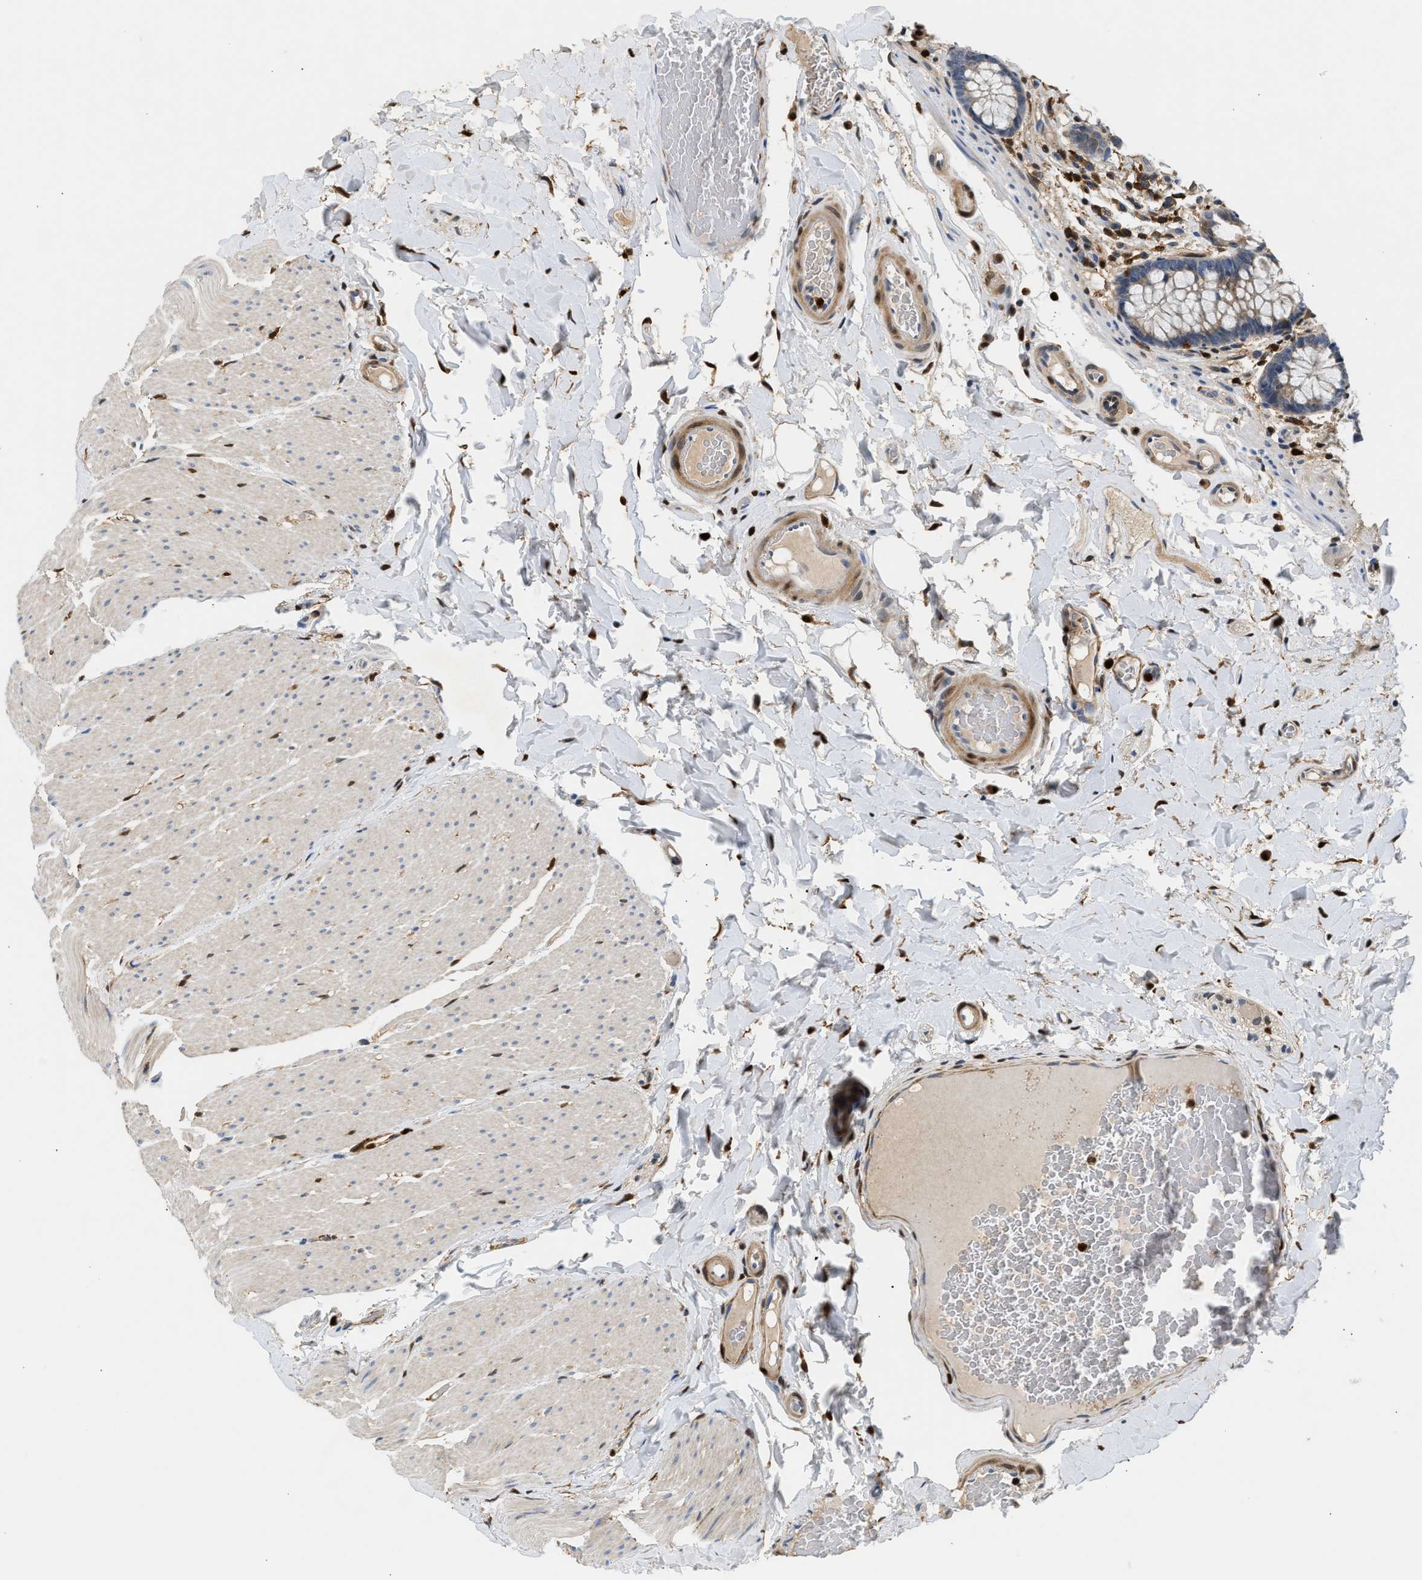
{"staining": {"intensity": "moderate", "quantity": ">75%", "location": "cytoplasmic/membranous,nuclear"}, "tissue": "colon", "cell_type": "Endothelial cells", "image_type": "normal", "snomed": [{"axis": "morphology", "description": "Normal tissue, NOS"}, {"axis": "topography", "description": "Colon"}], "caption": "Immunohistochemistry (IHC) (DAB) staining of benign human colon exhibits moderate cytoplasmic/membranous,nuclear protein expression in about >75% of endothelial cells.", "gene": "SLIT2", "patient": {"sex": "female", "age": 56}}